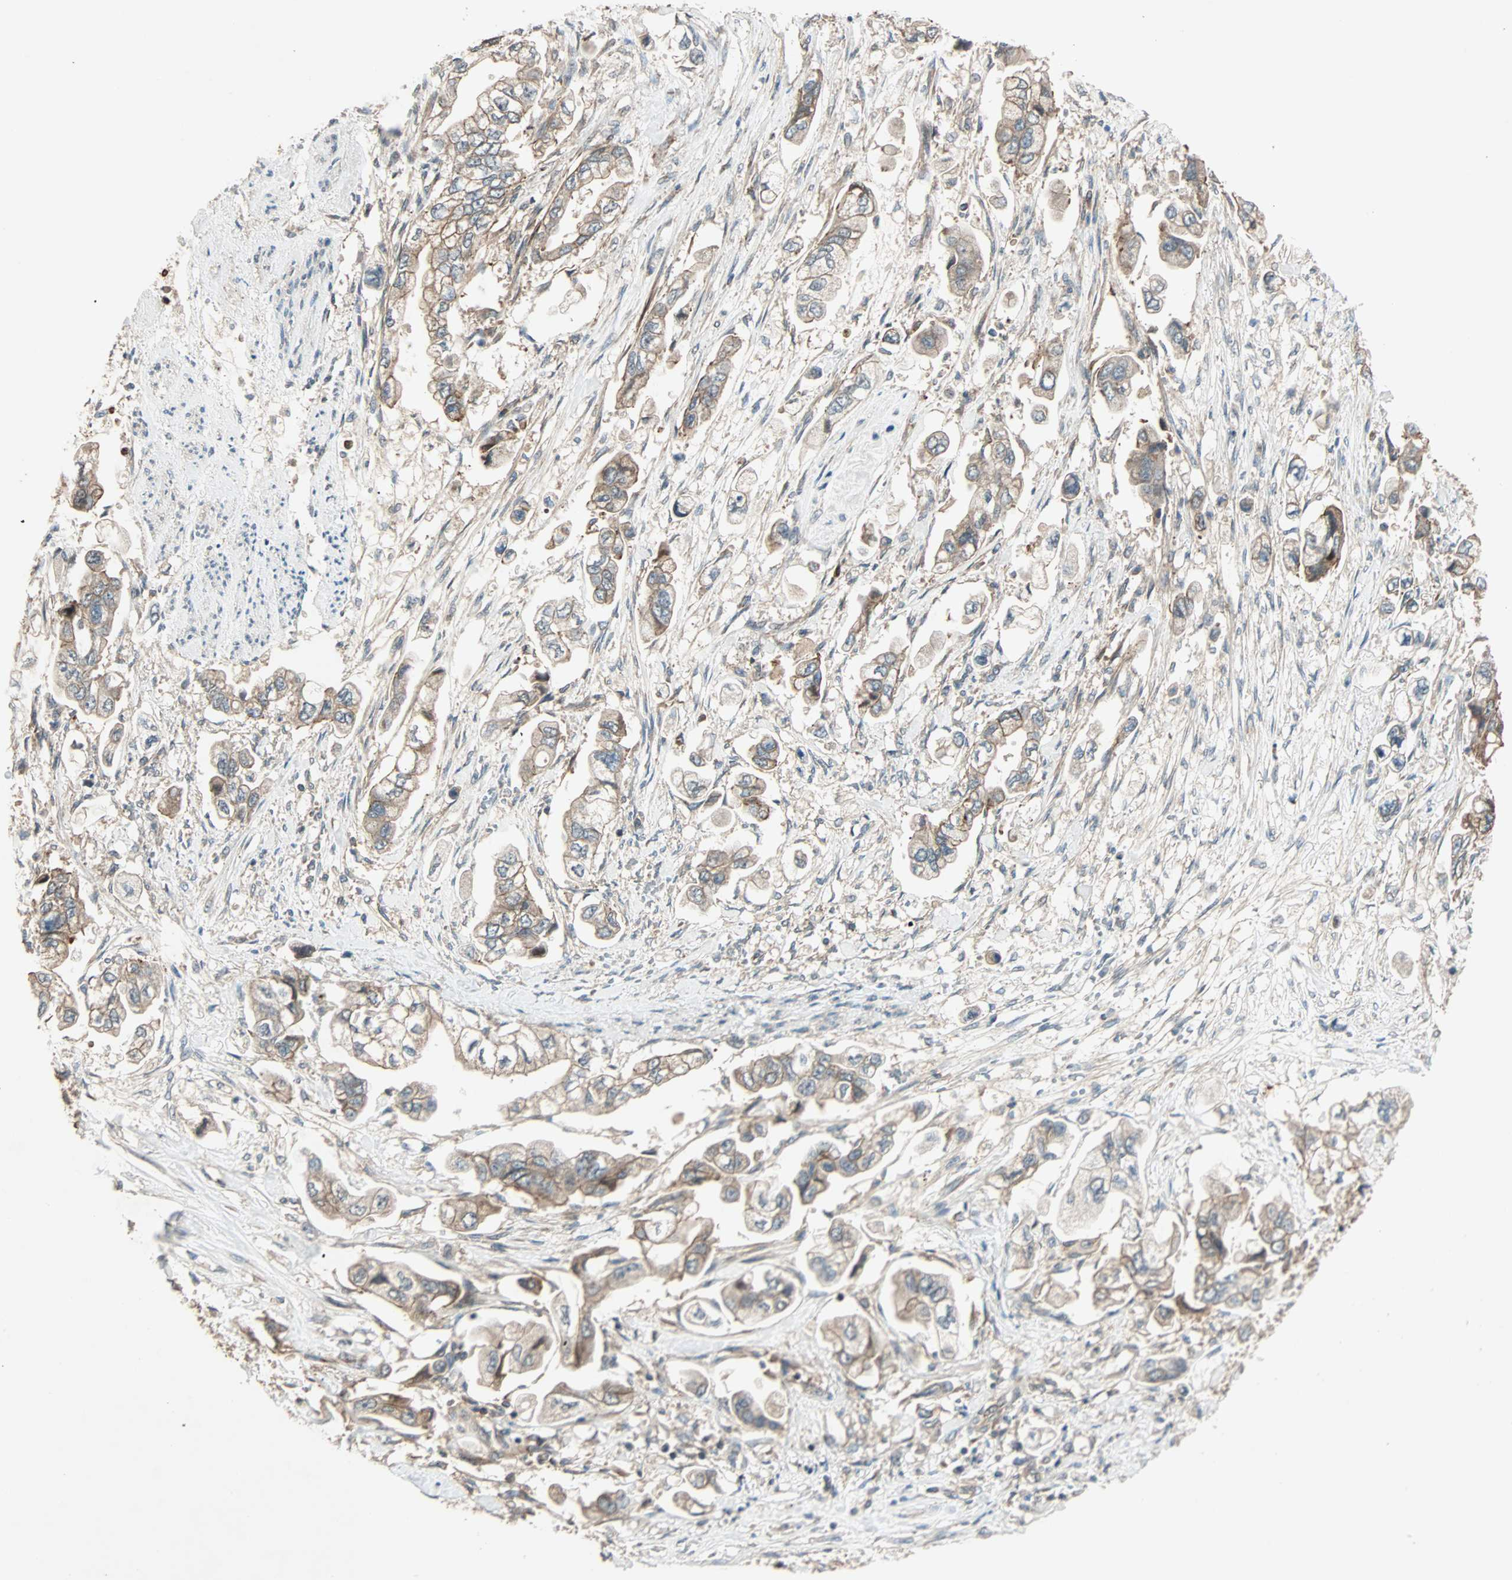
{"staining": {"intensity": "weak", "quantity": ">75%", "location": "cytoplasmic/membranous"}, "tissue": "stomach cancer", "cell_type": "Tumor cells", "image_type": "cancer", "snomed": [{"axis": "morphology", "description": "Adenocarcinoma, NOS"}, {"axis": "topography", "description": "Stomach"}], "caption": "Immunohistochemistry (DAB (3,3'-diaminobenzidine)) staining of adenocarcinoma (stomach) displays weak cytoplasmic/membranous protein expression in approximately >75% of tumor cells.", "gene": "MAP3K21", "patient": {"sex": "male", "age": 62}}